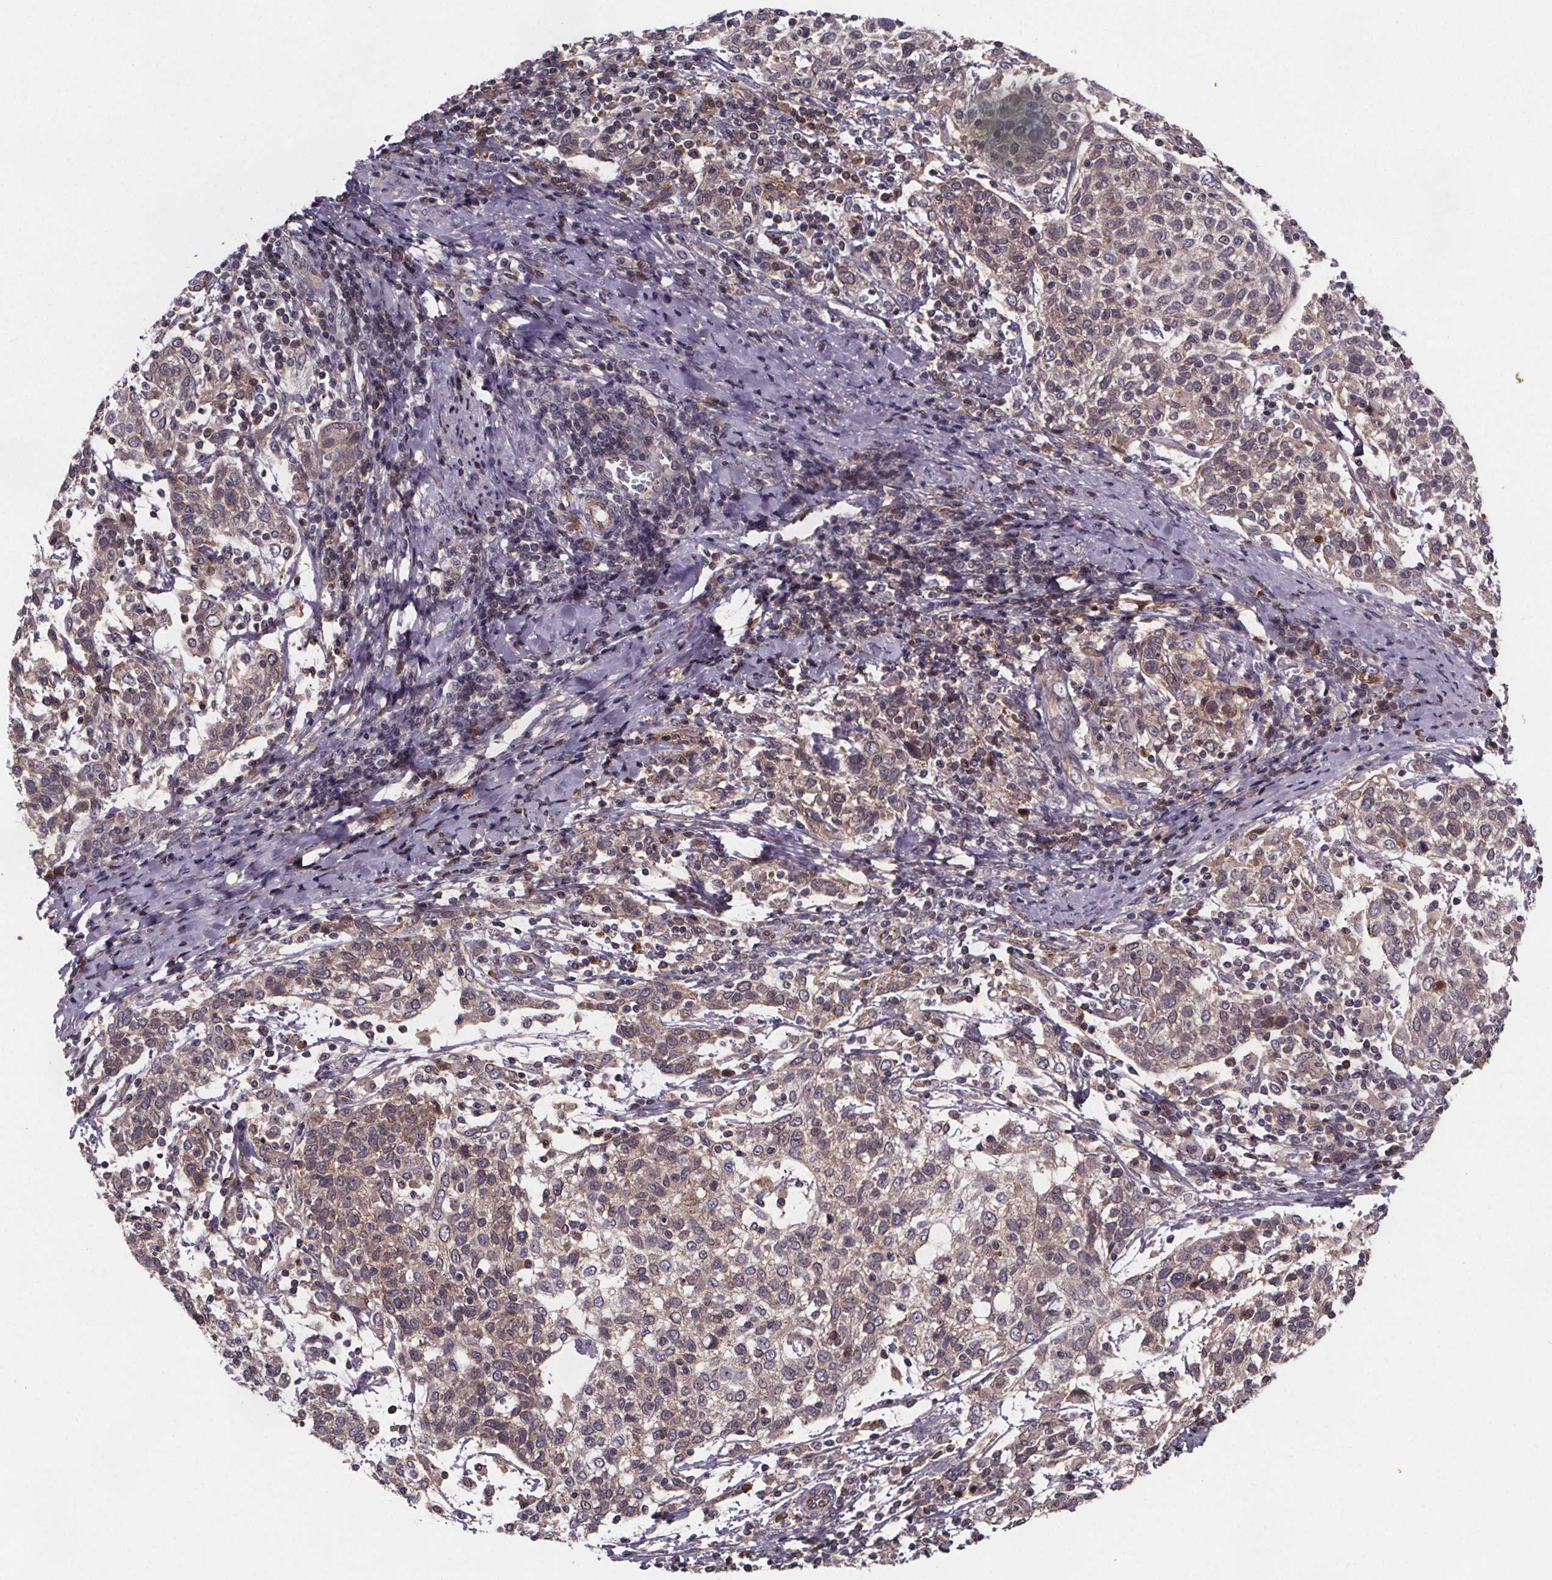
{"staining": {"intensity": "weak", "quantity": "25%-75%", "location": "cytoplasmic/membranous"}, "tissue": "cervical cancer", "cell_type": "Tumor cells", "image_type": "cancer", "snomed": [{"axis": "morphology", "description": "Squamous cell carcinoma, NOS"}, {"axis": "topography", "description": "Cervix"}], "caption": "A micrograph of cervical cancer (squamous cell carcinoma) stained for a protein shows weak cytoplasmic/membranous brown staining in tumor cells.", "gene": "FASTKD3", "patient": {"sex": "female", "age": 61}}